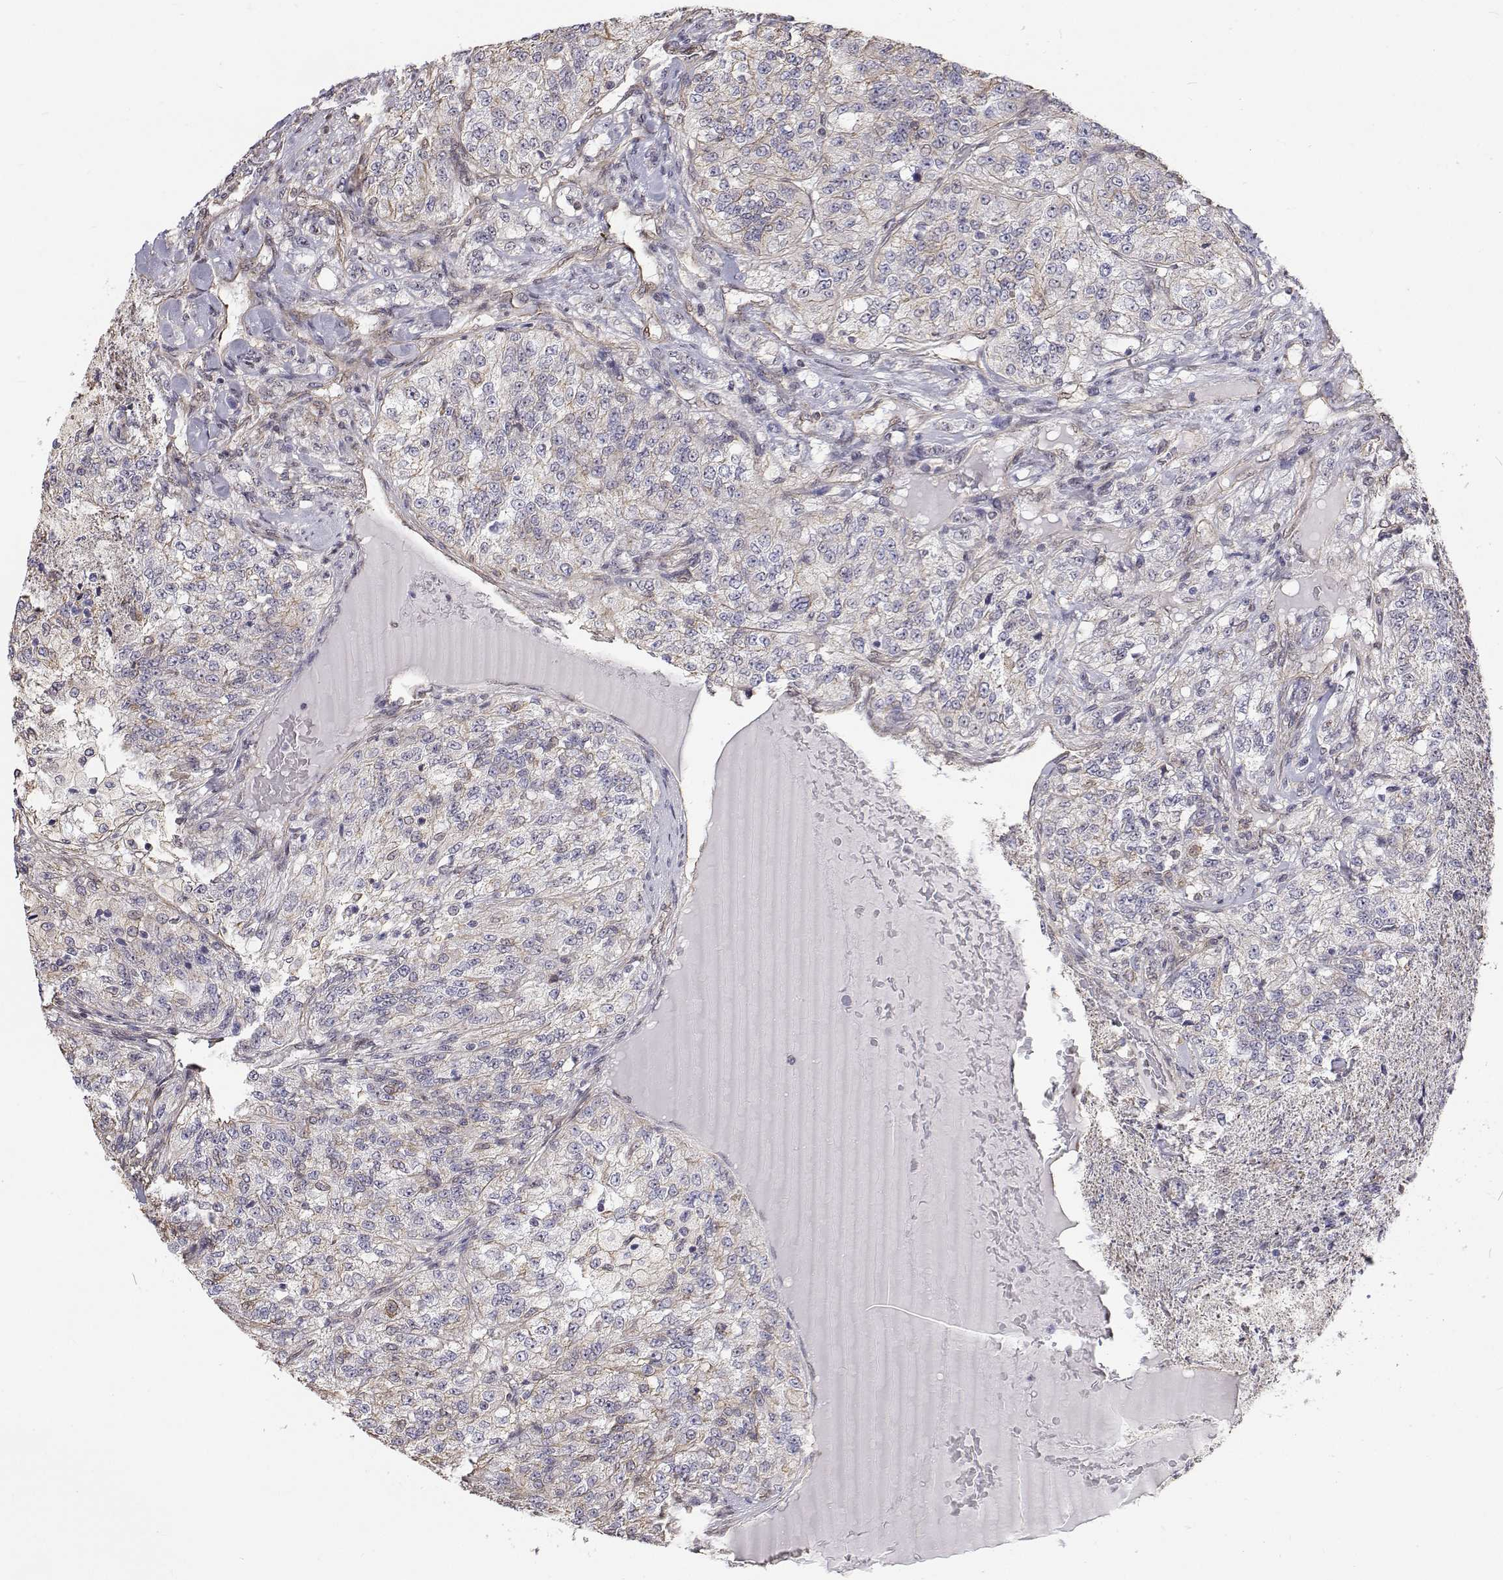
{"staining": {"intensity": "negative", "quantity": "none", "location": "none"}, "tissue": "renal cancer", "cell_type": "Tumor cells", "image_type": "cancer", "snomed": [{"axis": "morphology", "description": "Adenocarcinoma, NOS"}, {"axis": "topography", "description": "Kidney"}], "caption": "DAB immunohistochemical staining of human renal cancer reveals no significant expression in tumor cells. (DAB (3,3'-diaminobenzidine) immunohistochemistry (IHC) visualized using brightfield microscopy, high magnification).", "gene": "GSDMA", "patient": {"sex": "female", "age": 63}}